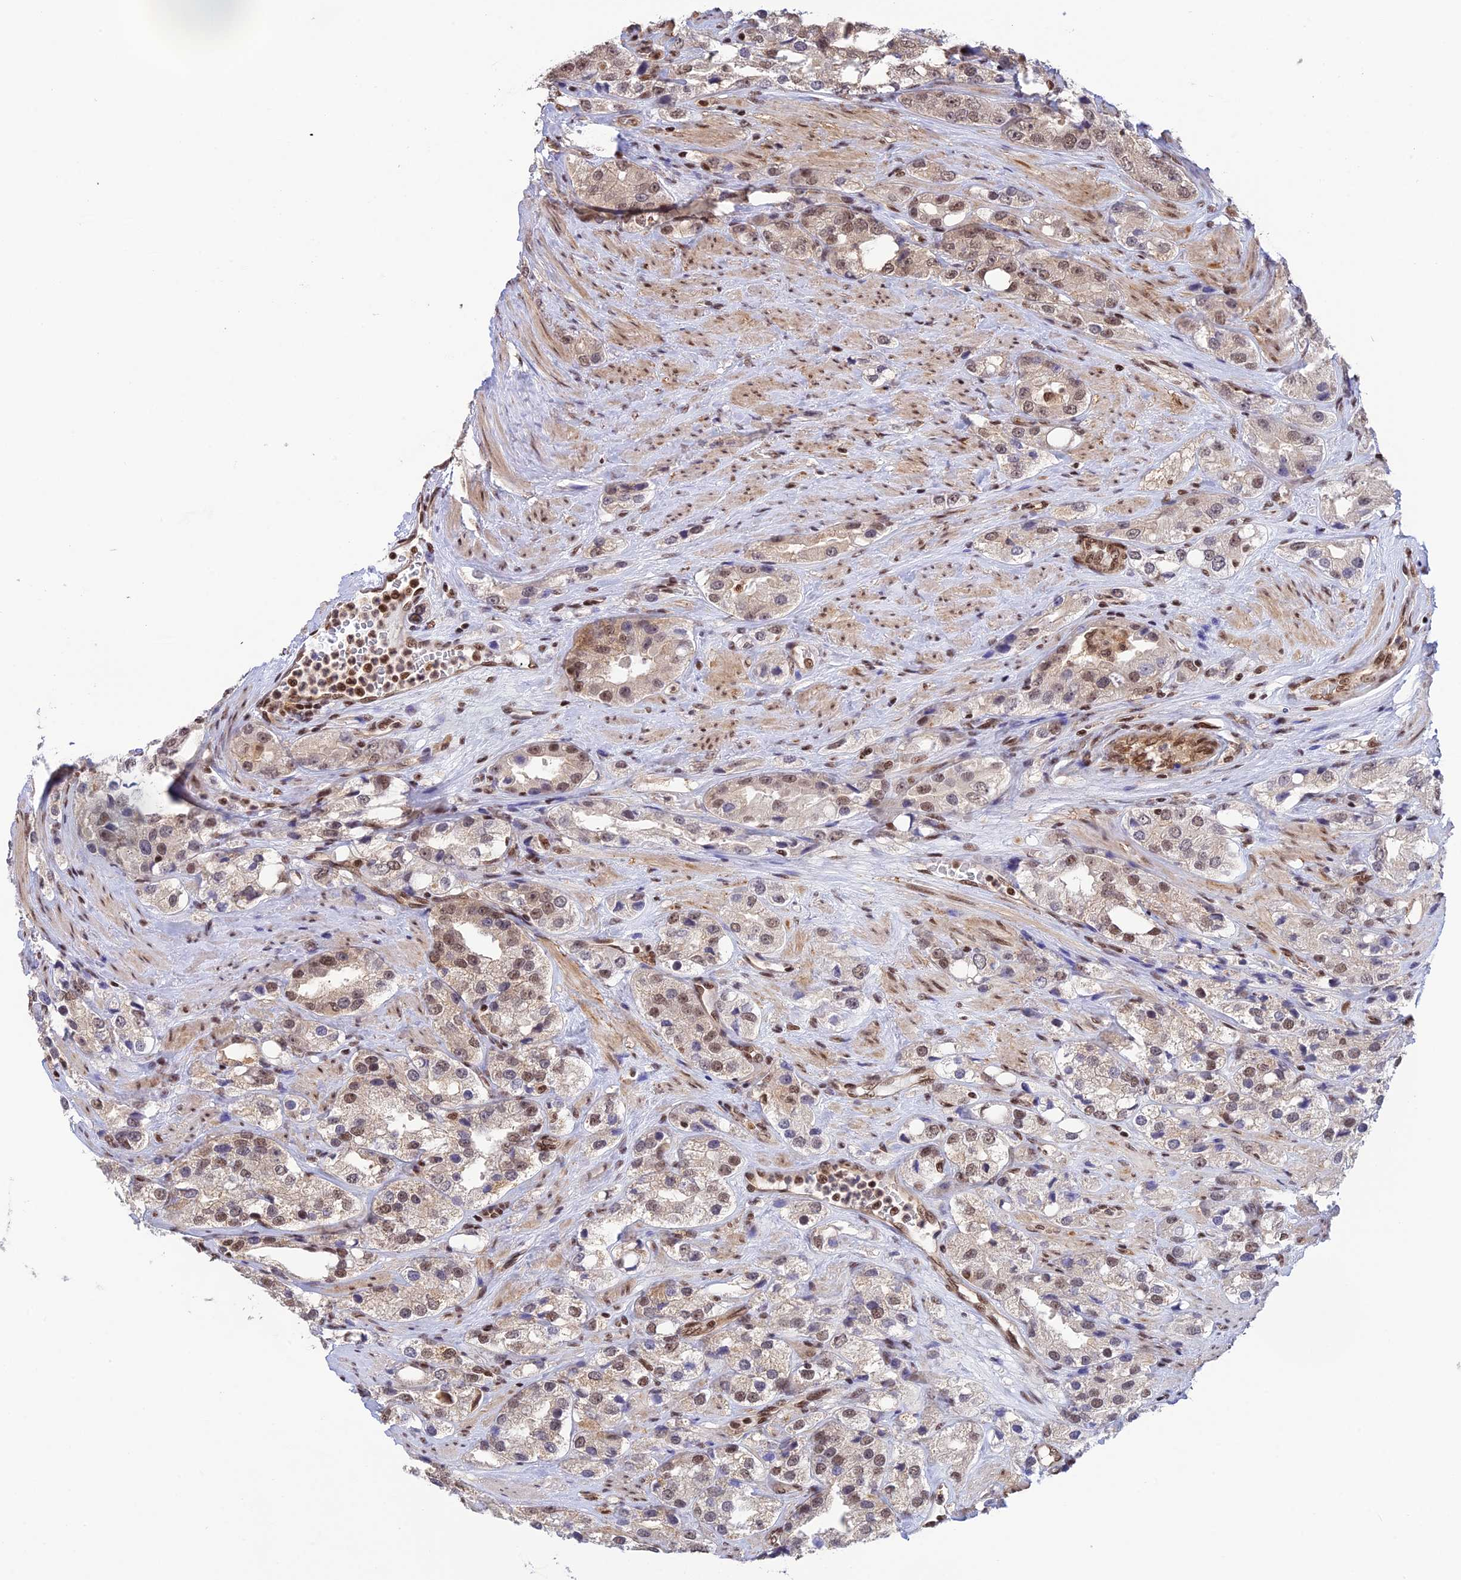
{"staining": {"intensity": "weak", "quantity": ">75%", "location": "cytoplasmic/membranous,nuclear"}, "tissue": "prostate cancer", "cell_type": "Tumor cells", "image_type": "cancer", "snomed": [{"axis": "morphology", "description": "Adenocarcinoma, NOS"}, {"axis": "topography", "description": "Prostate"}], "caption": "Protein expression by immunohistochemistry demonstrates weak cytoplasmic/membranous and nuclear expression in about >75% of tumor cells in adenocarcinoma (prostate).", "gene": "THAP11", "patient": {"sex": "male", "age": 79}}